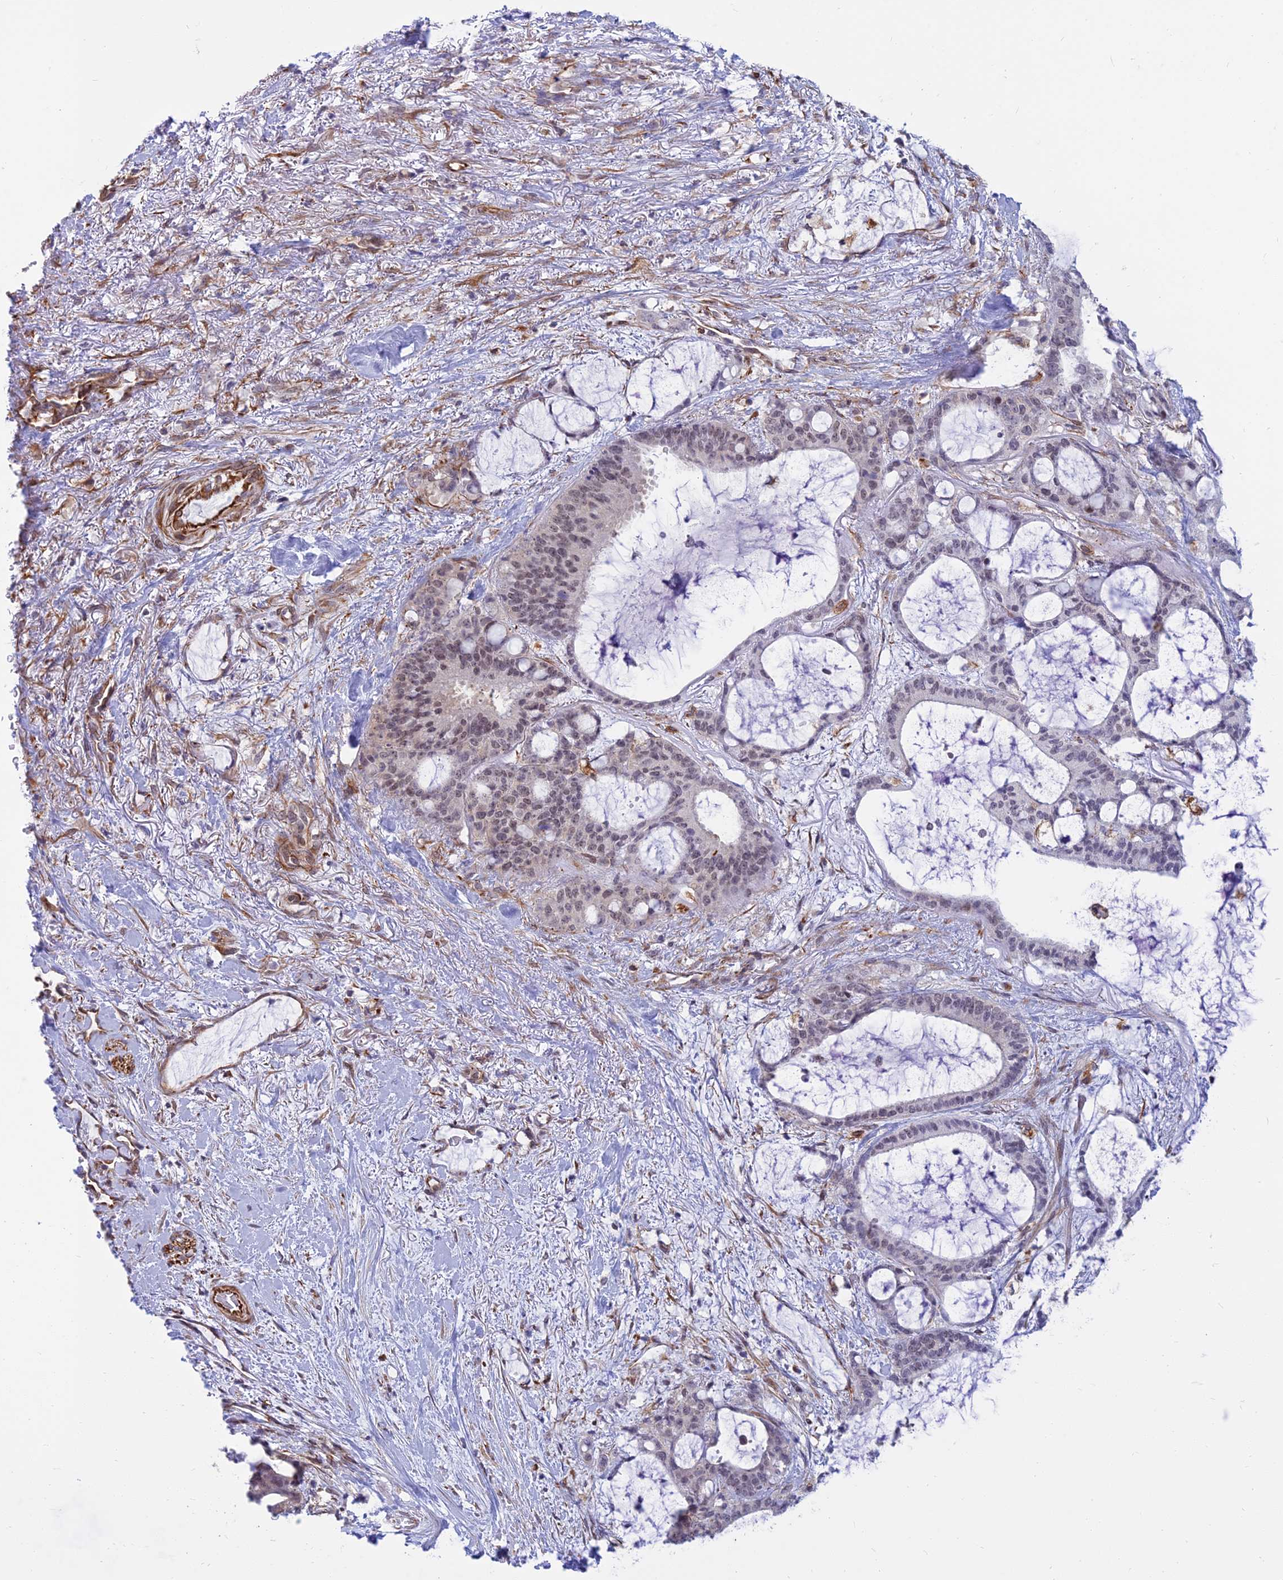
{"staining": {"intensity": "weak", "quantity": "25%-75%", "location": "nuclear"}, "tissue": "liver cancer", "cell_type": "Tumor cells", "image_type": "cancer", "snomed": [{"axis": "morphology", "description": "Normal tissue, NOS"}, {"axis": "morphology", "description": "Cholangiocarcinoma"}, {"axis": "topography", "description": "Liver"}, {"axis": "topography", "description": "Peripheral nerve tissue"}], "caption": "The photomicrograph shows immunohistochemical staining of cholangiocarcinoma (liver). There is weak nuclear positivity is identified in approximately 25%-75% of tumor cells.", "gene": "SAPCD2", "patient": {"sex": "female", "age": 73}}